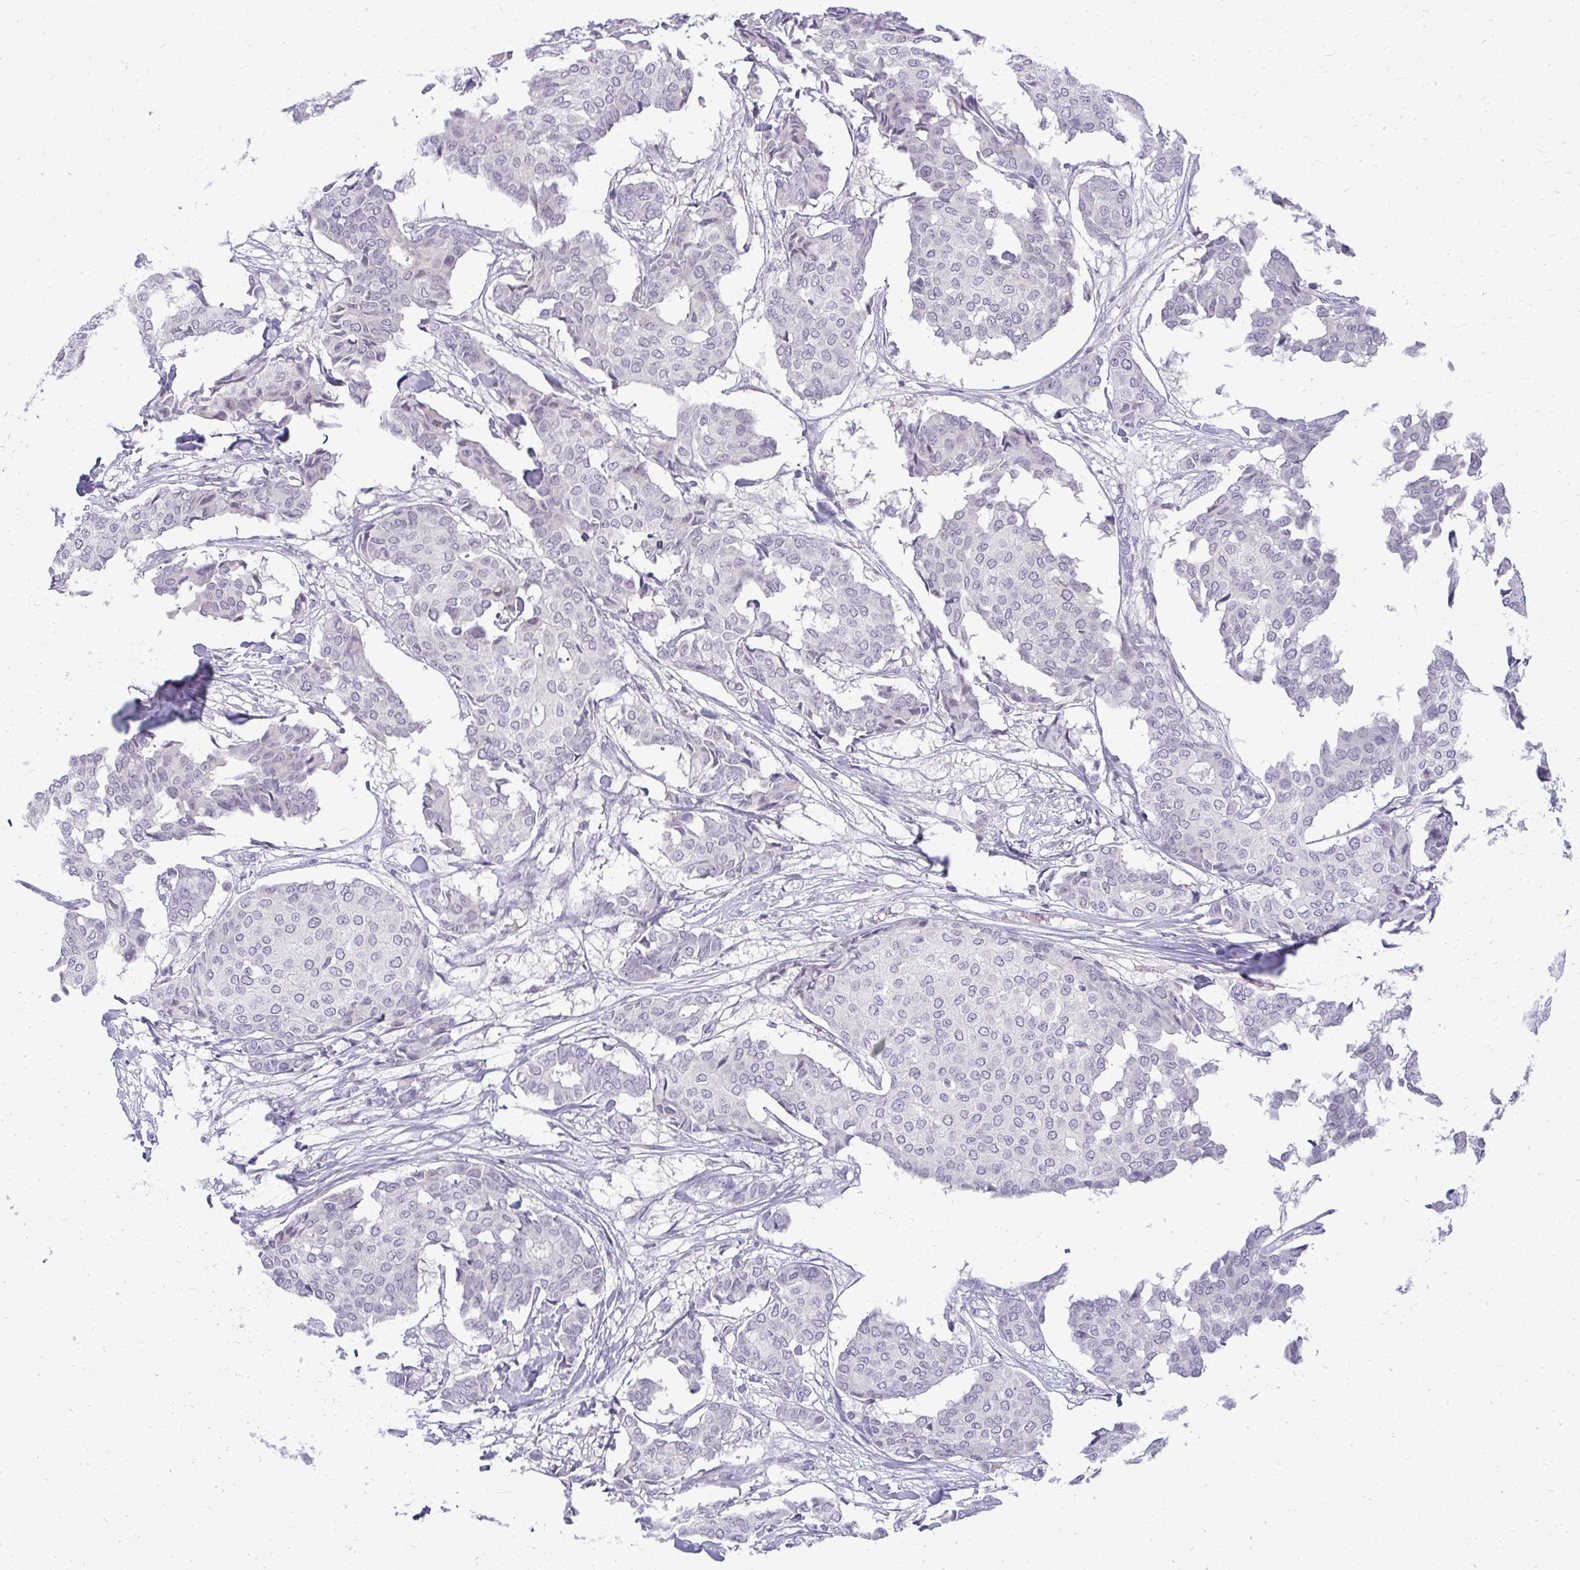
{"staining": {"intensity": "negative", "quantity": "none", "location": "none"}, "tissue": "breast cancer", "cell_type": "Tumor cells", "image_type": "cancer", "snomed": [{"axis": "morphology", "description": "Duct carcinoma"}, {"axis": "topography", "description": "Breast"}], "caption": "Breast cancer (infiltrating ductal carcinoma) stained for a protein using IHC shows no staining tumor cells.", "gene": "TEX33", "patient": {"sex": "female", "age": 75}}